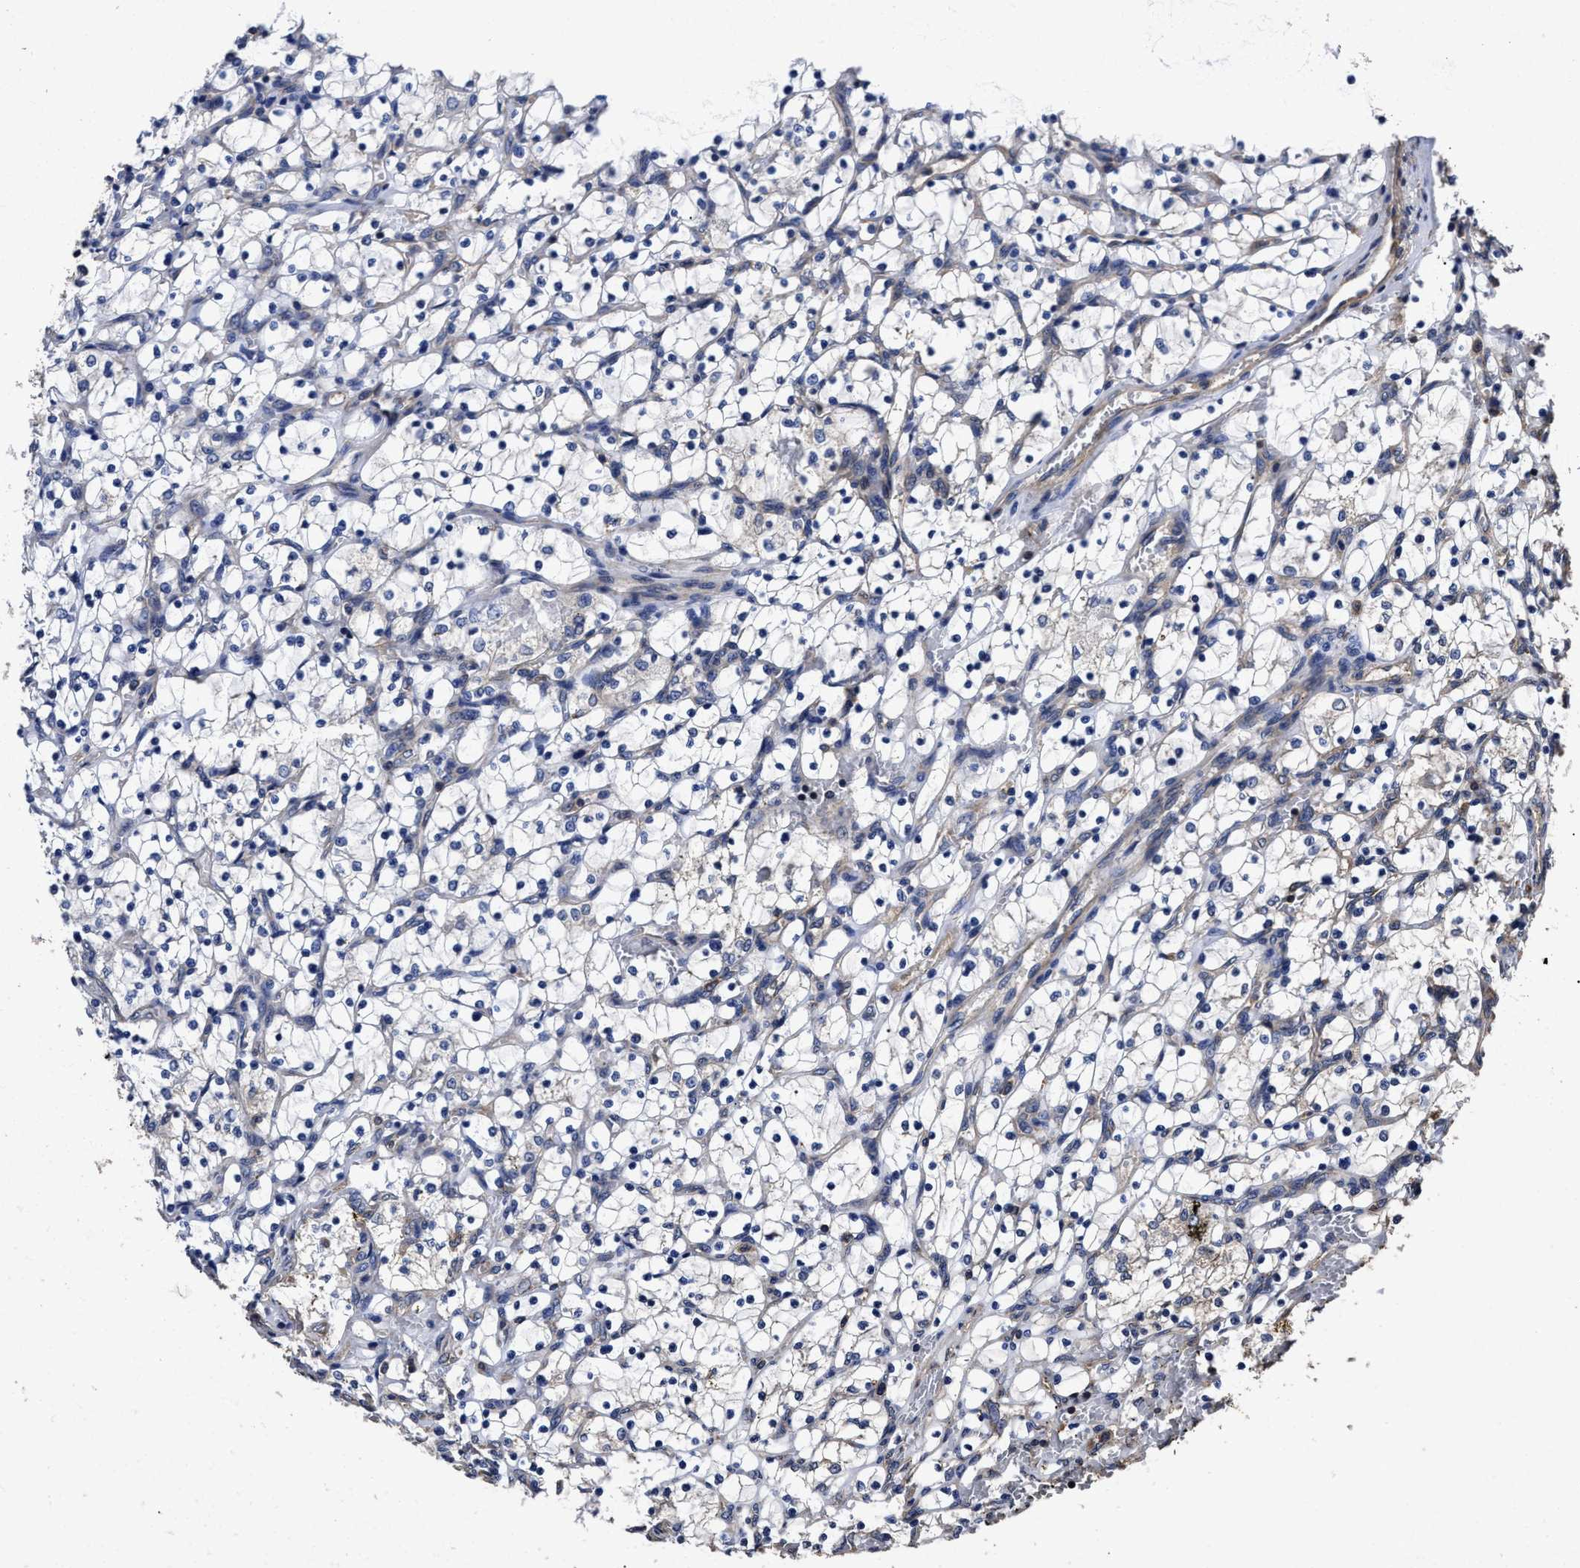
{"staining": {"intensity": "negative", "quantity": "none", "location": "none"}, "tissue": "renal cancer", "cell_type": "Tumor cells", "image_type": "cancer", "snomed": [{"axis": "morphology", "description": "Adenocarcinoma, NOS"}, {"axis": "topography", "description": "Kidney"}], "caption": "A high-resolution photomicrograph shows immunohistochemistry staining of renal adenocarcinoma, which exhibits no significant staining in tumor cells.", "gene": "AVEN", "patient": {"sex": "female", "age": 69}}